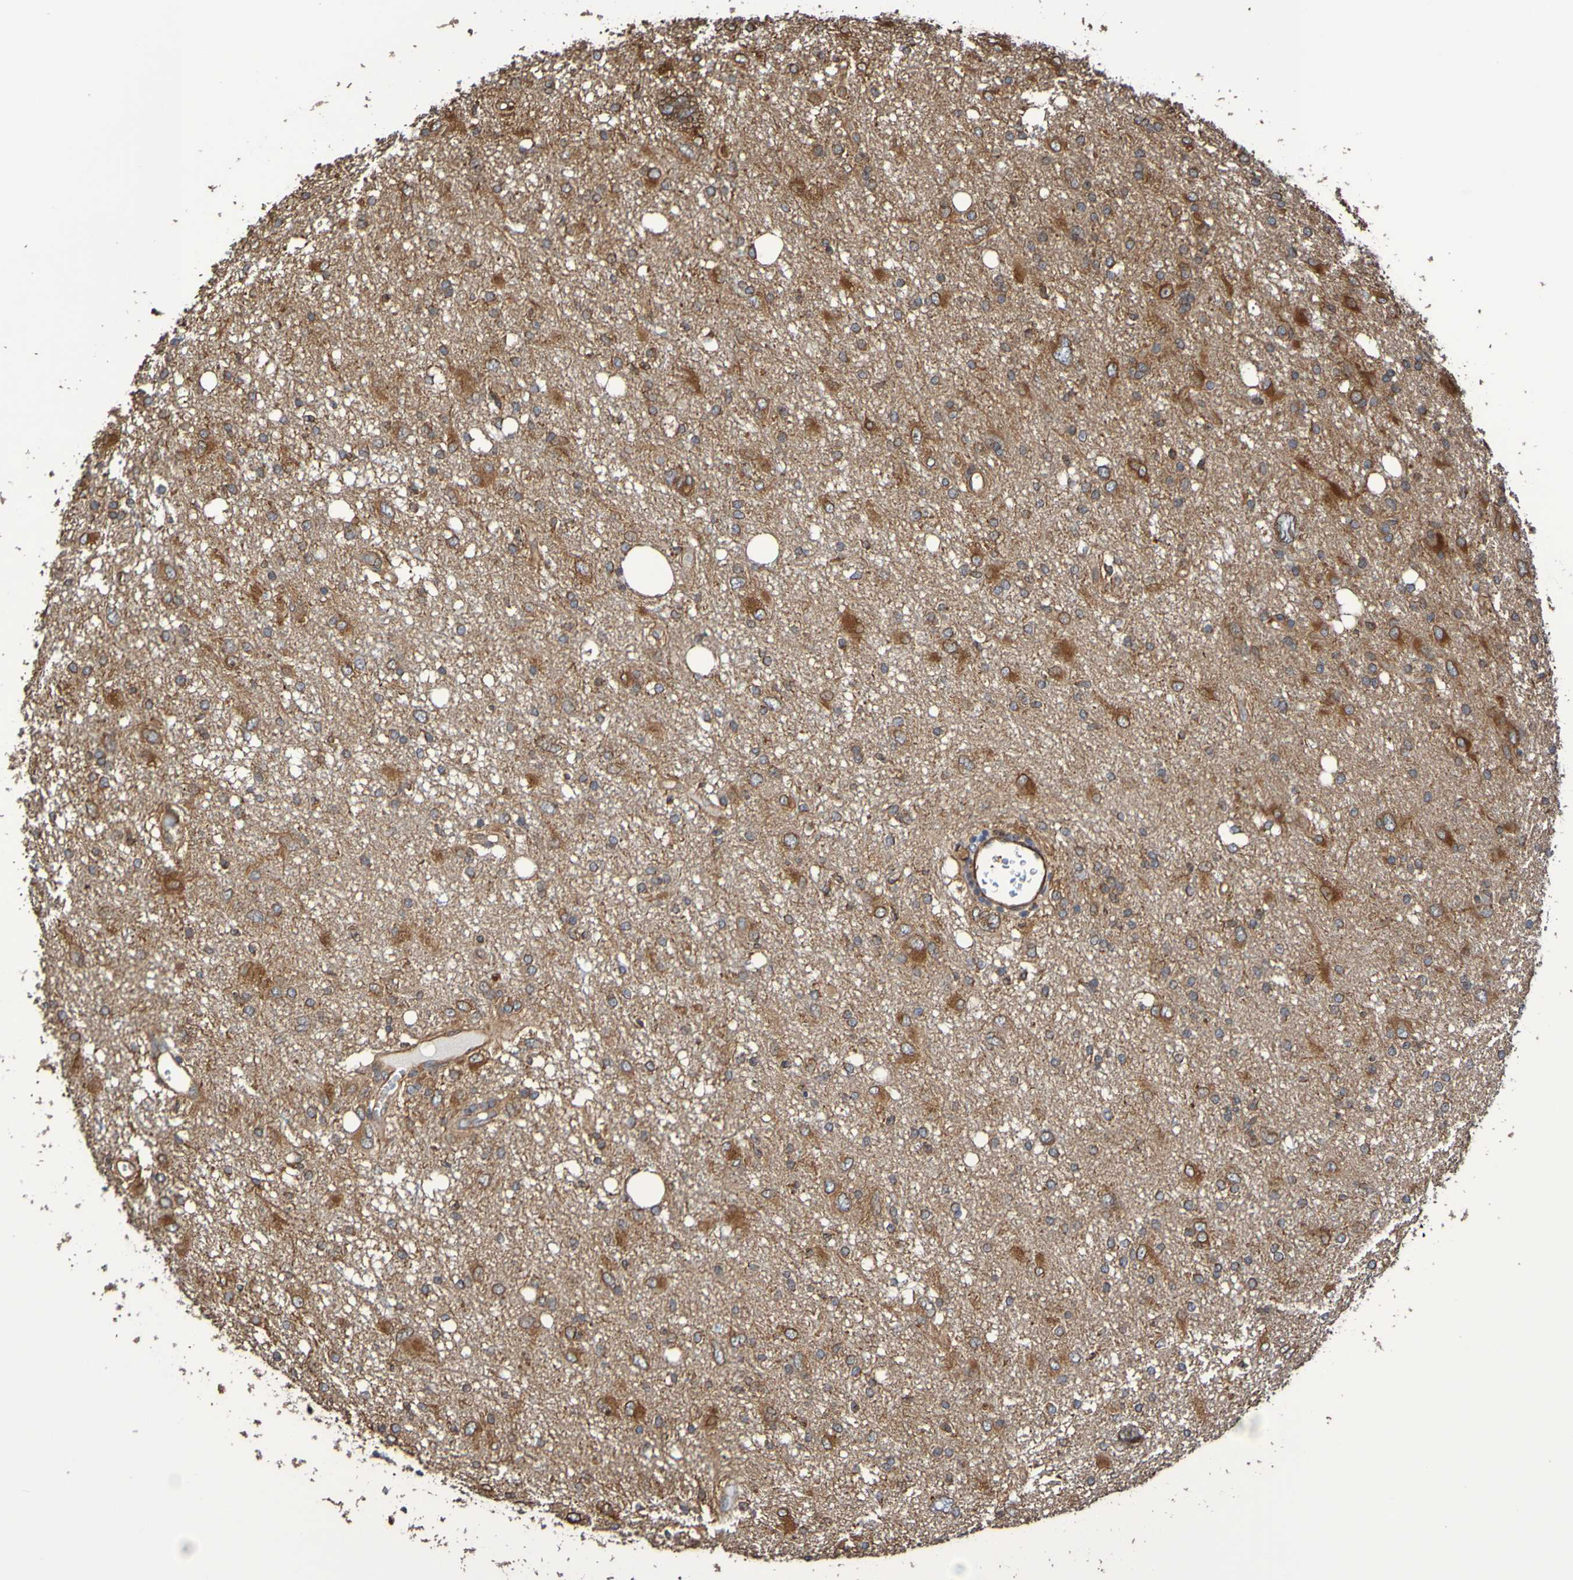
{"staining": {"intensity": "moderate", "quantity": "25%-75%", "location": "cytoplasmic/membranous"}, "tissue": "glioma", "cell_type": "Tumor cells", "image_type": "cancer", "snomed": [{"axis": "morphology", "description": "Glioma, malignant, High grade"}, {"axis": "topography", "description": "Brain"}], "caption": "IHC of malignant glioma (high-grade) shows medium levels of moderate cytoplasmic/membranous positivity in approximately 25%-75% of tumor cells.", "gene": "RAB11A", "patient": {"sex": "female", "age": 59}}